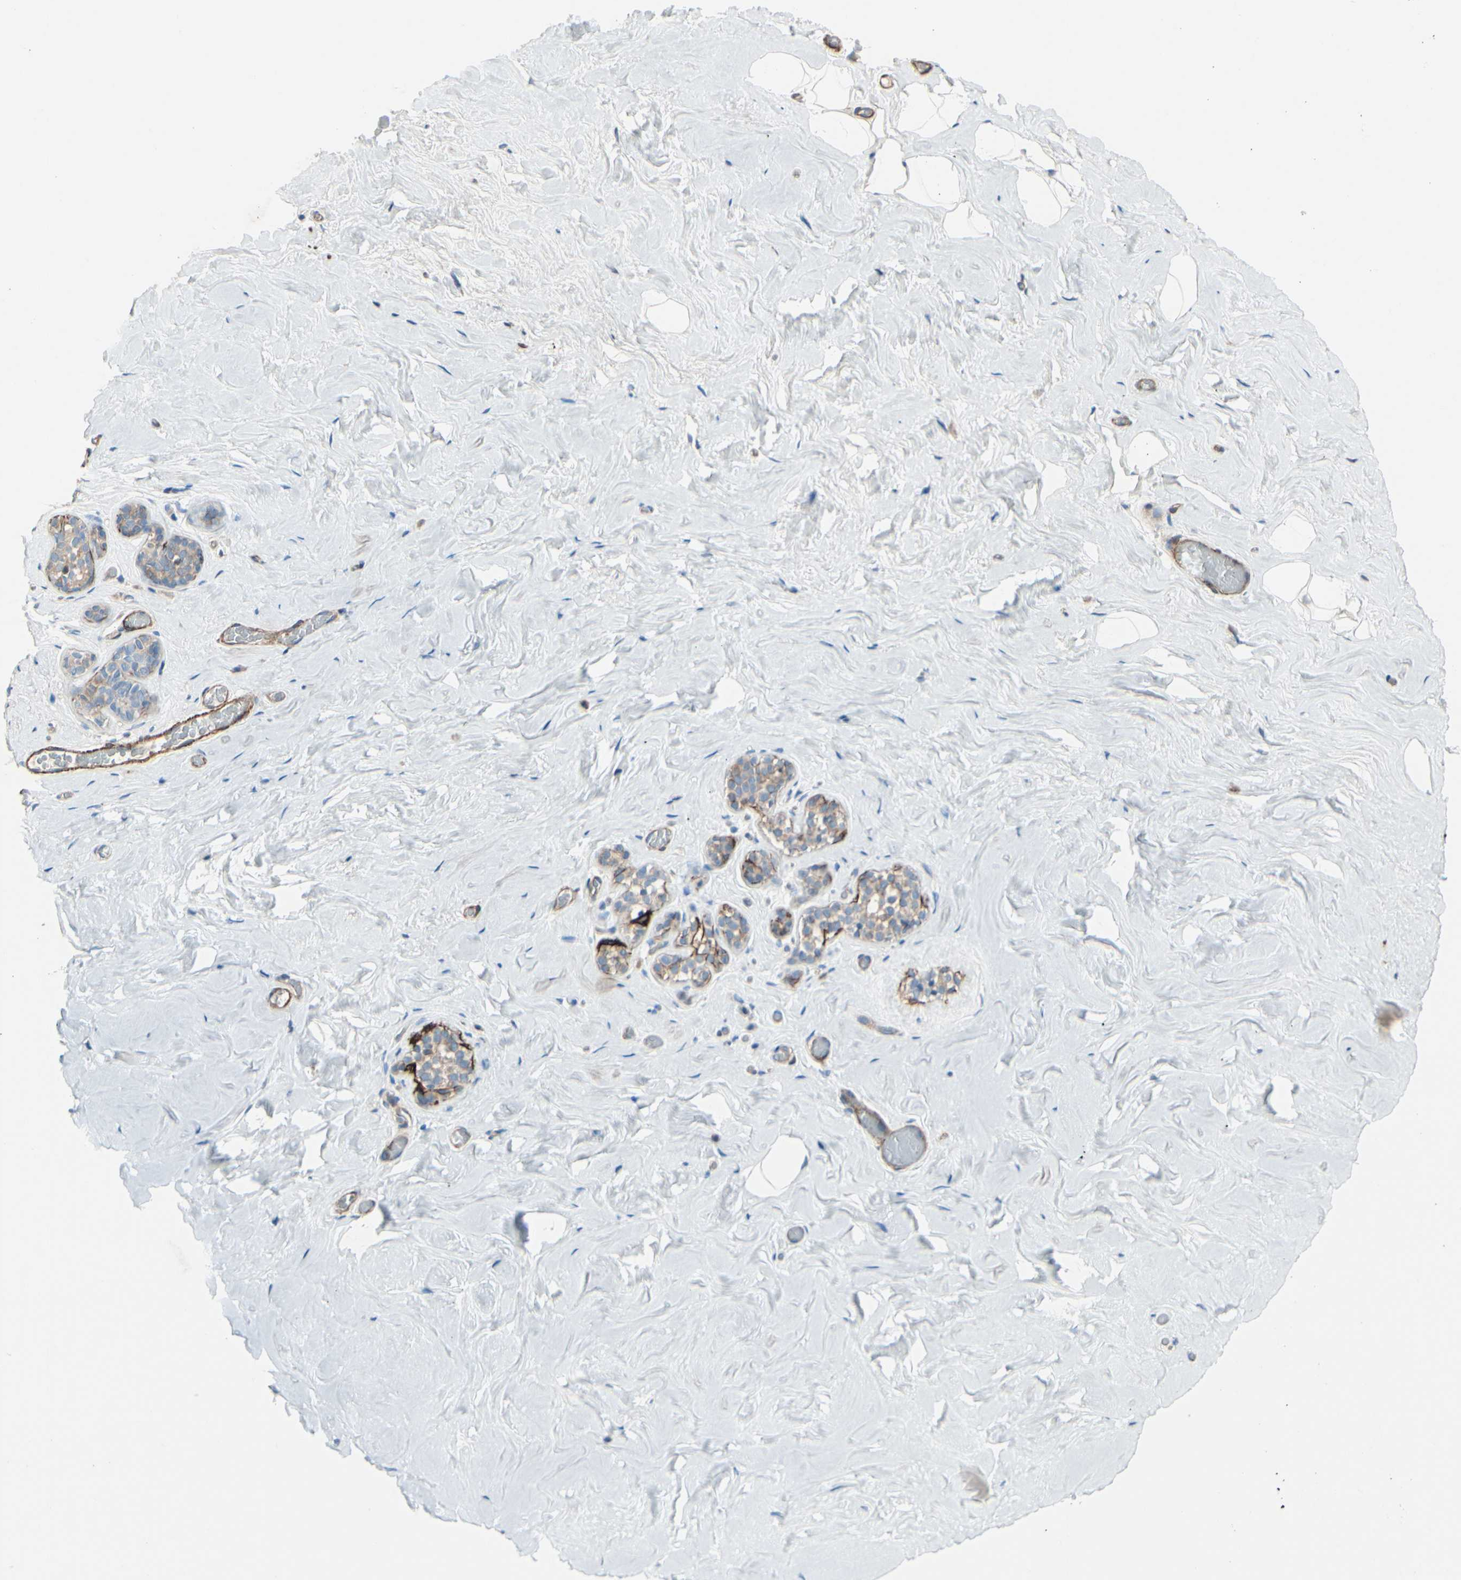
{"staining": {"intensity": "negative", "quantity": "none", "location": "none"}, "tissue": "breast", "cell_type": "Adipocytes", "image_type": "normal", "snomed": [{"axis": "morphology", "description": "Normal tissue, NOS"}, {"axis": "topography", "description": "Breast"}], "caption": "Breast stained for a protein using immunohistochemistry displays no staining adipocytes.", "gene": "TPM1", "patient": {"sex": "female", "age": 75}}